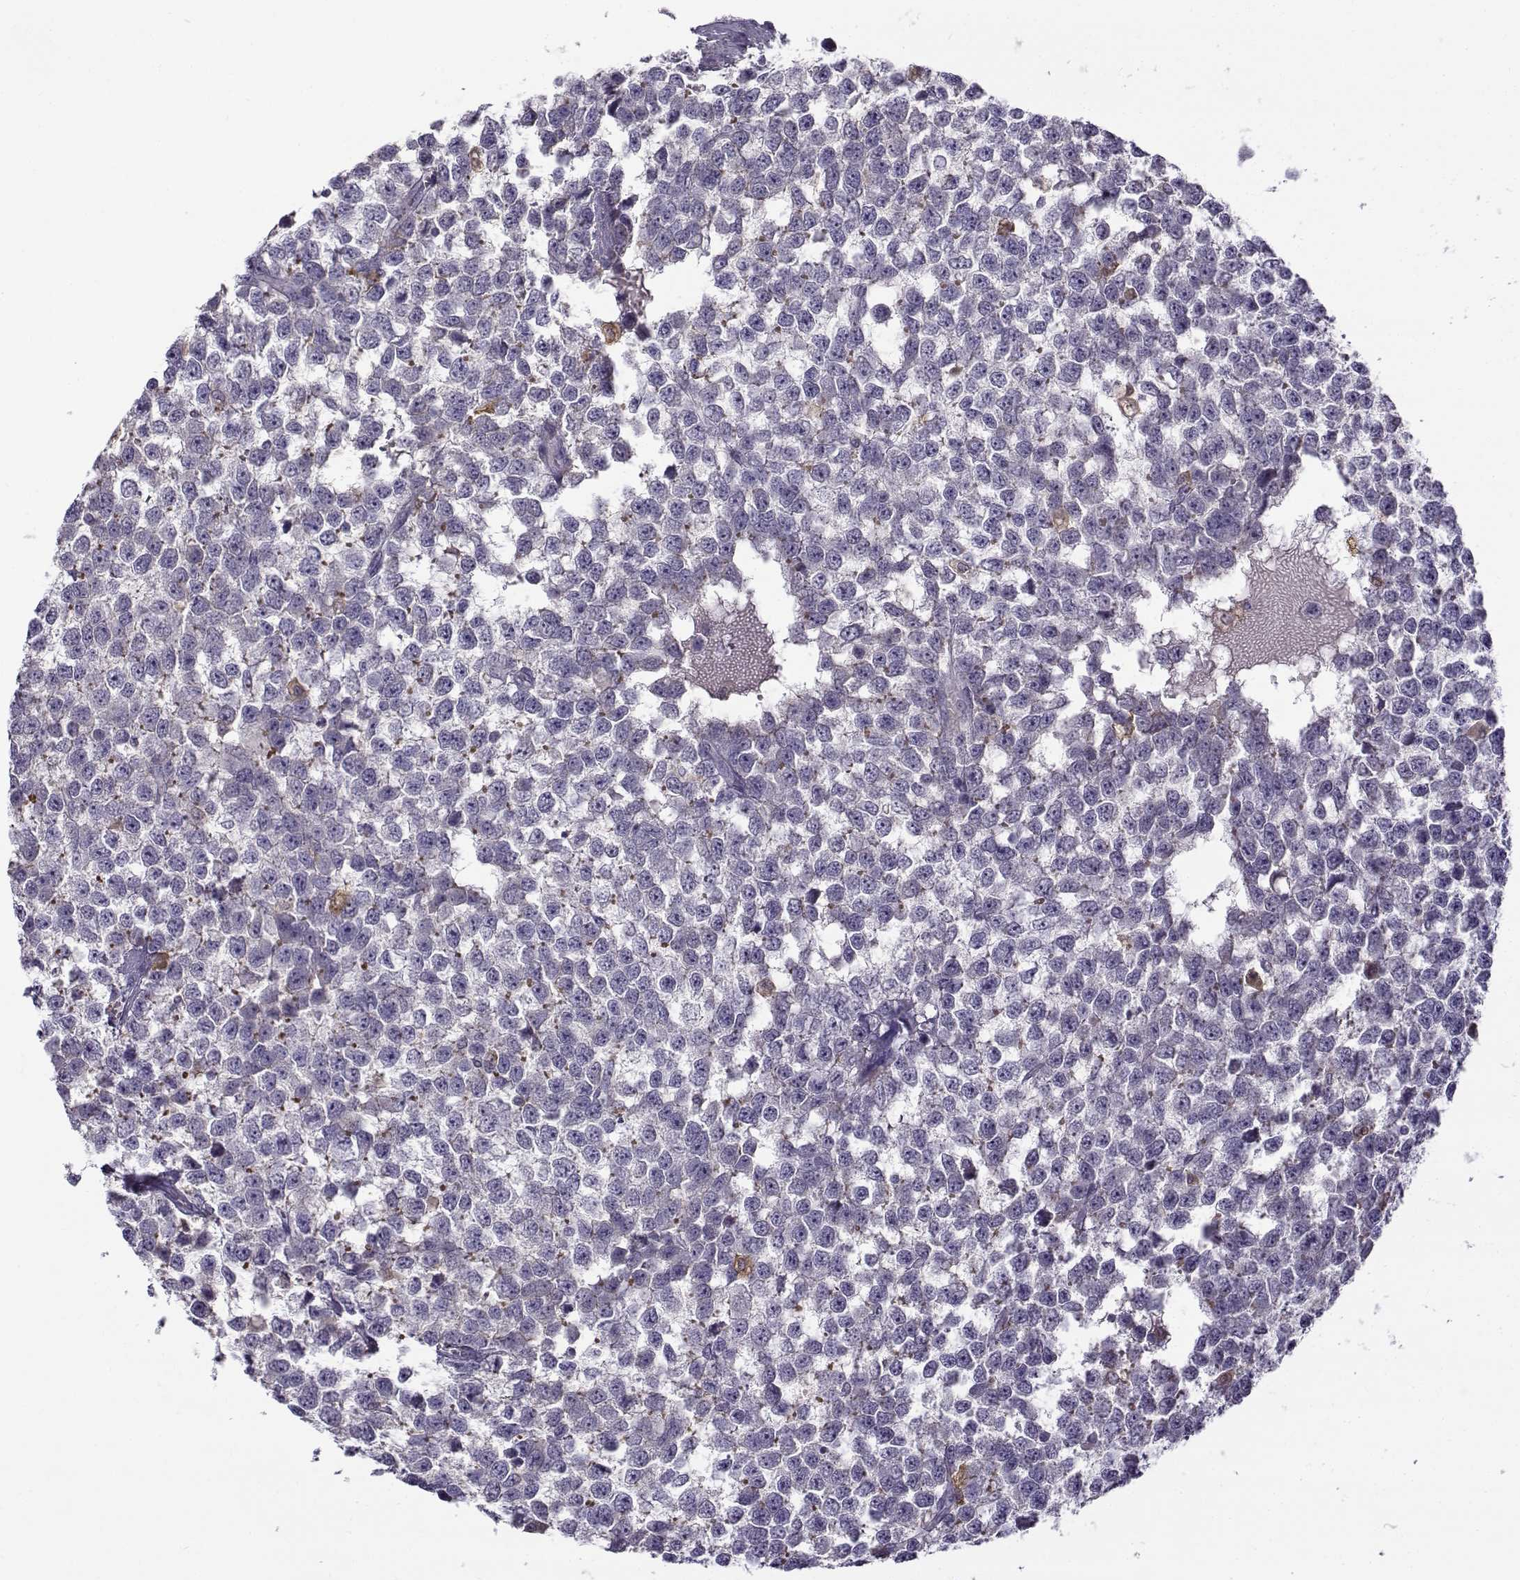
{"staining": {"intensity": "negative", "quantity": "none", "location": "none"}, "tissue": "testis cancer", "cell_type": "Tumor cells", "image_type": "cancer", "snomed": [{"axis": "morphology", "description": "Normal tissue, NOS"}, {"axis": "morphology", "description": "Seminoma, NOS"}, {"axis": "topography", "description": "Testis"}, {"axis": "topography", "description": "Epididymis"}], "caption": "The image exhibits no staining of tumor cells in testis seminoma. (DAB (3,3'-diaminobenzidine) immunohistochemistry (IHC) with hematoxylin counter stain).", "gene": "UCP3", "patient": {"sex": "male", "age": 34}}